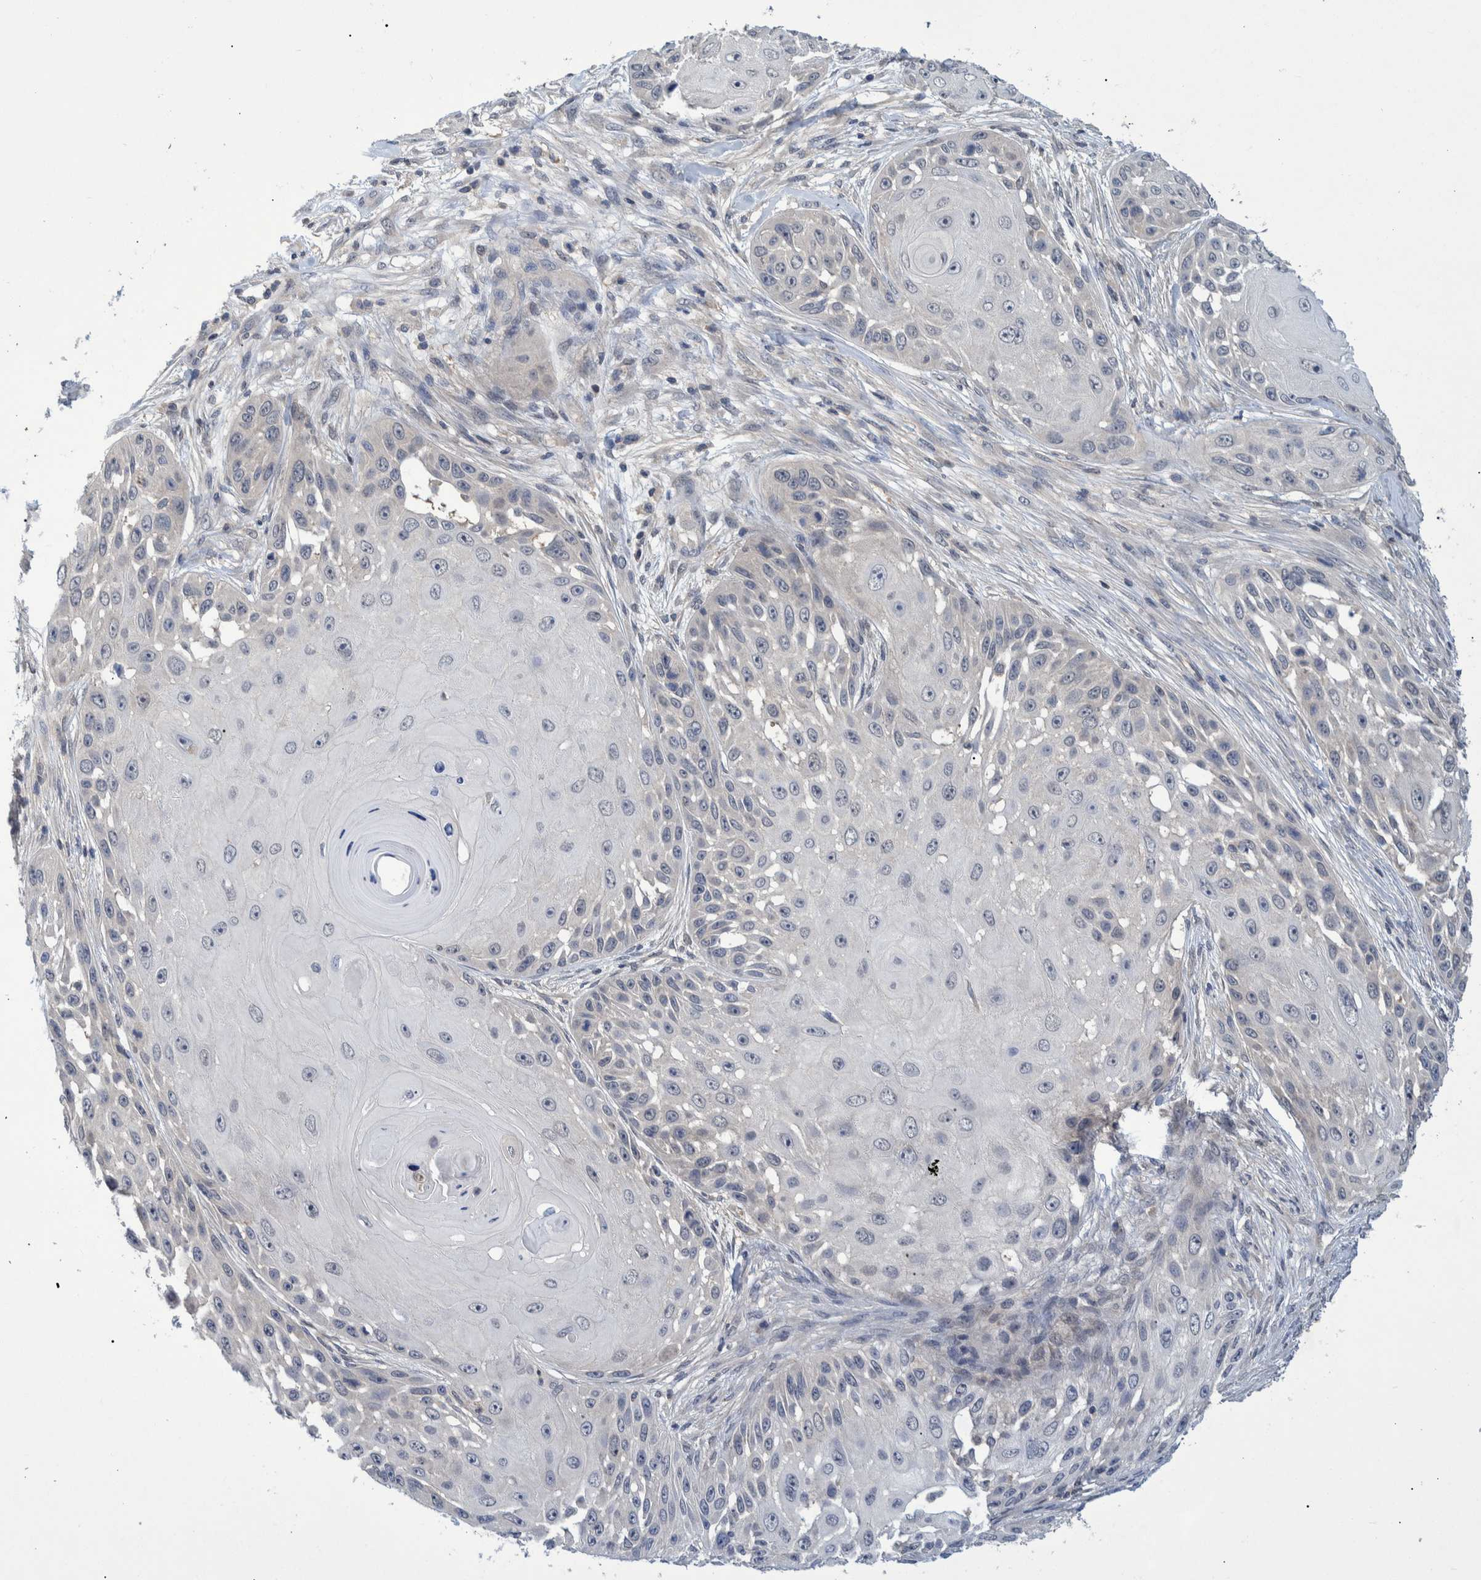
{"staining": {"intensity": "negative", "quantity": "none", "location": "none"}, "tissue": "skin cancer", "cell_type": "Tumor cells", "image_type": "cancer", "snomed": [{"axis": "morphology", "description": "Squamous cell carcinoma, NOS"}, {"axis": "topography", "description": "Skin"}], "caption": "Immunohistochemical staining of human skin cancer reveals no significant positivity in tumor cells. (Stains: DAB immunohistochemistry (IHC) with hematoxylin counter stain, Microscopy: brightfield microscopy at high magnification).", "gene": "PCYT2", "patient": {"sex": "female", "age": 44}}